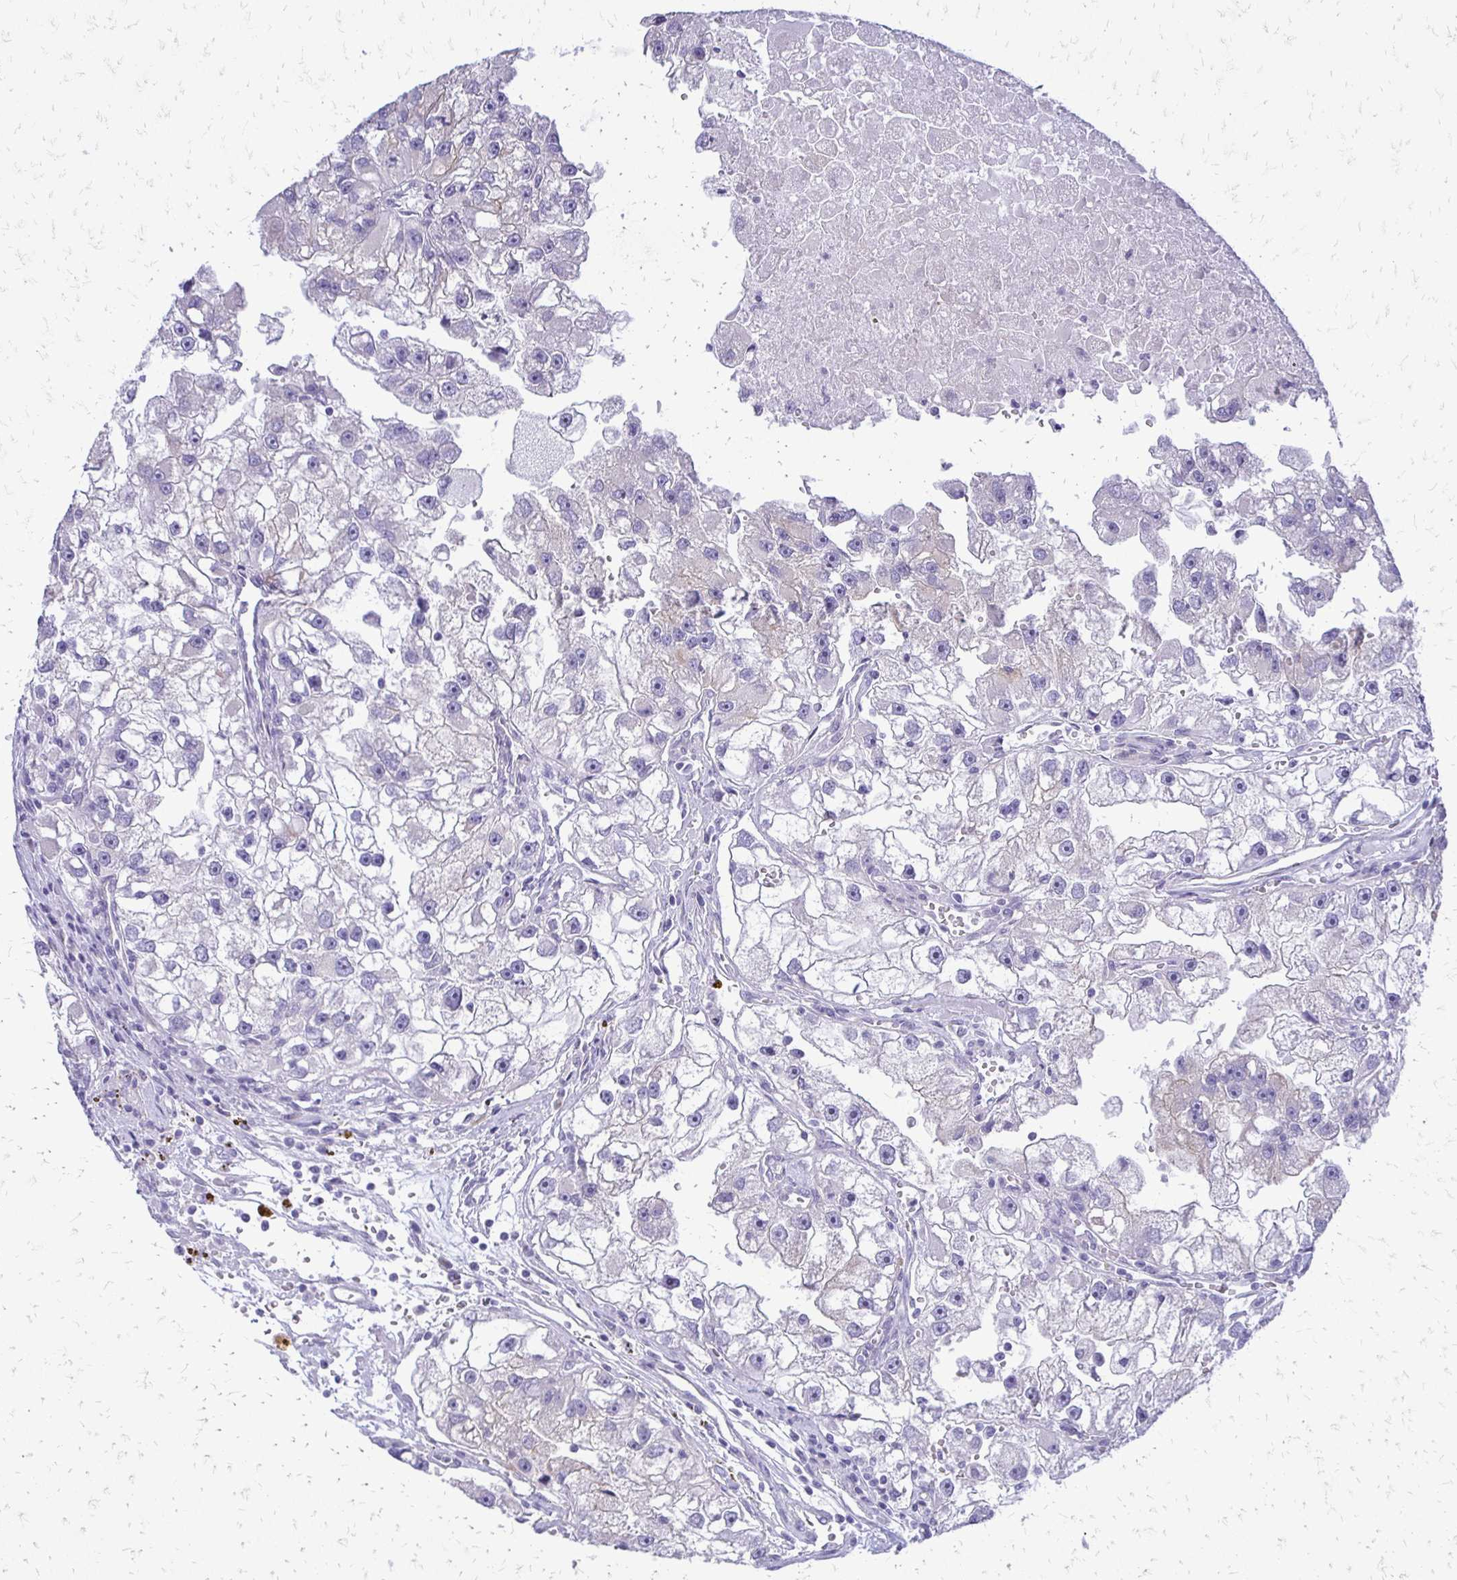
{"staining": {"intensity": "negative", "quantity": "none", "location": "none"}, "tissue": "renal cancer", "cell_type": "Tumor cells", "image_type": "cancer", "snomed": [{"axis": "morphology", "description": "Adenocarcinoma, NOS"}, {"axis": "topography", "description": "Kidney"}], "caption": "Immunohistochemistry image of neoplastic tissue: renal cancer stained with DAB (3,3'-diaminobenzidine) displays no significant protein positivity in tumor cells.", "gene": "EPYC", "patient": {"sex": "male", "age": 63}}